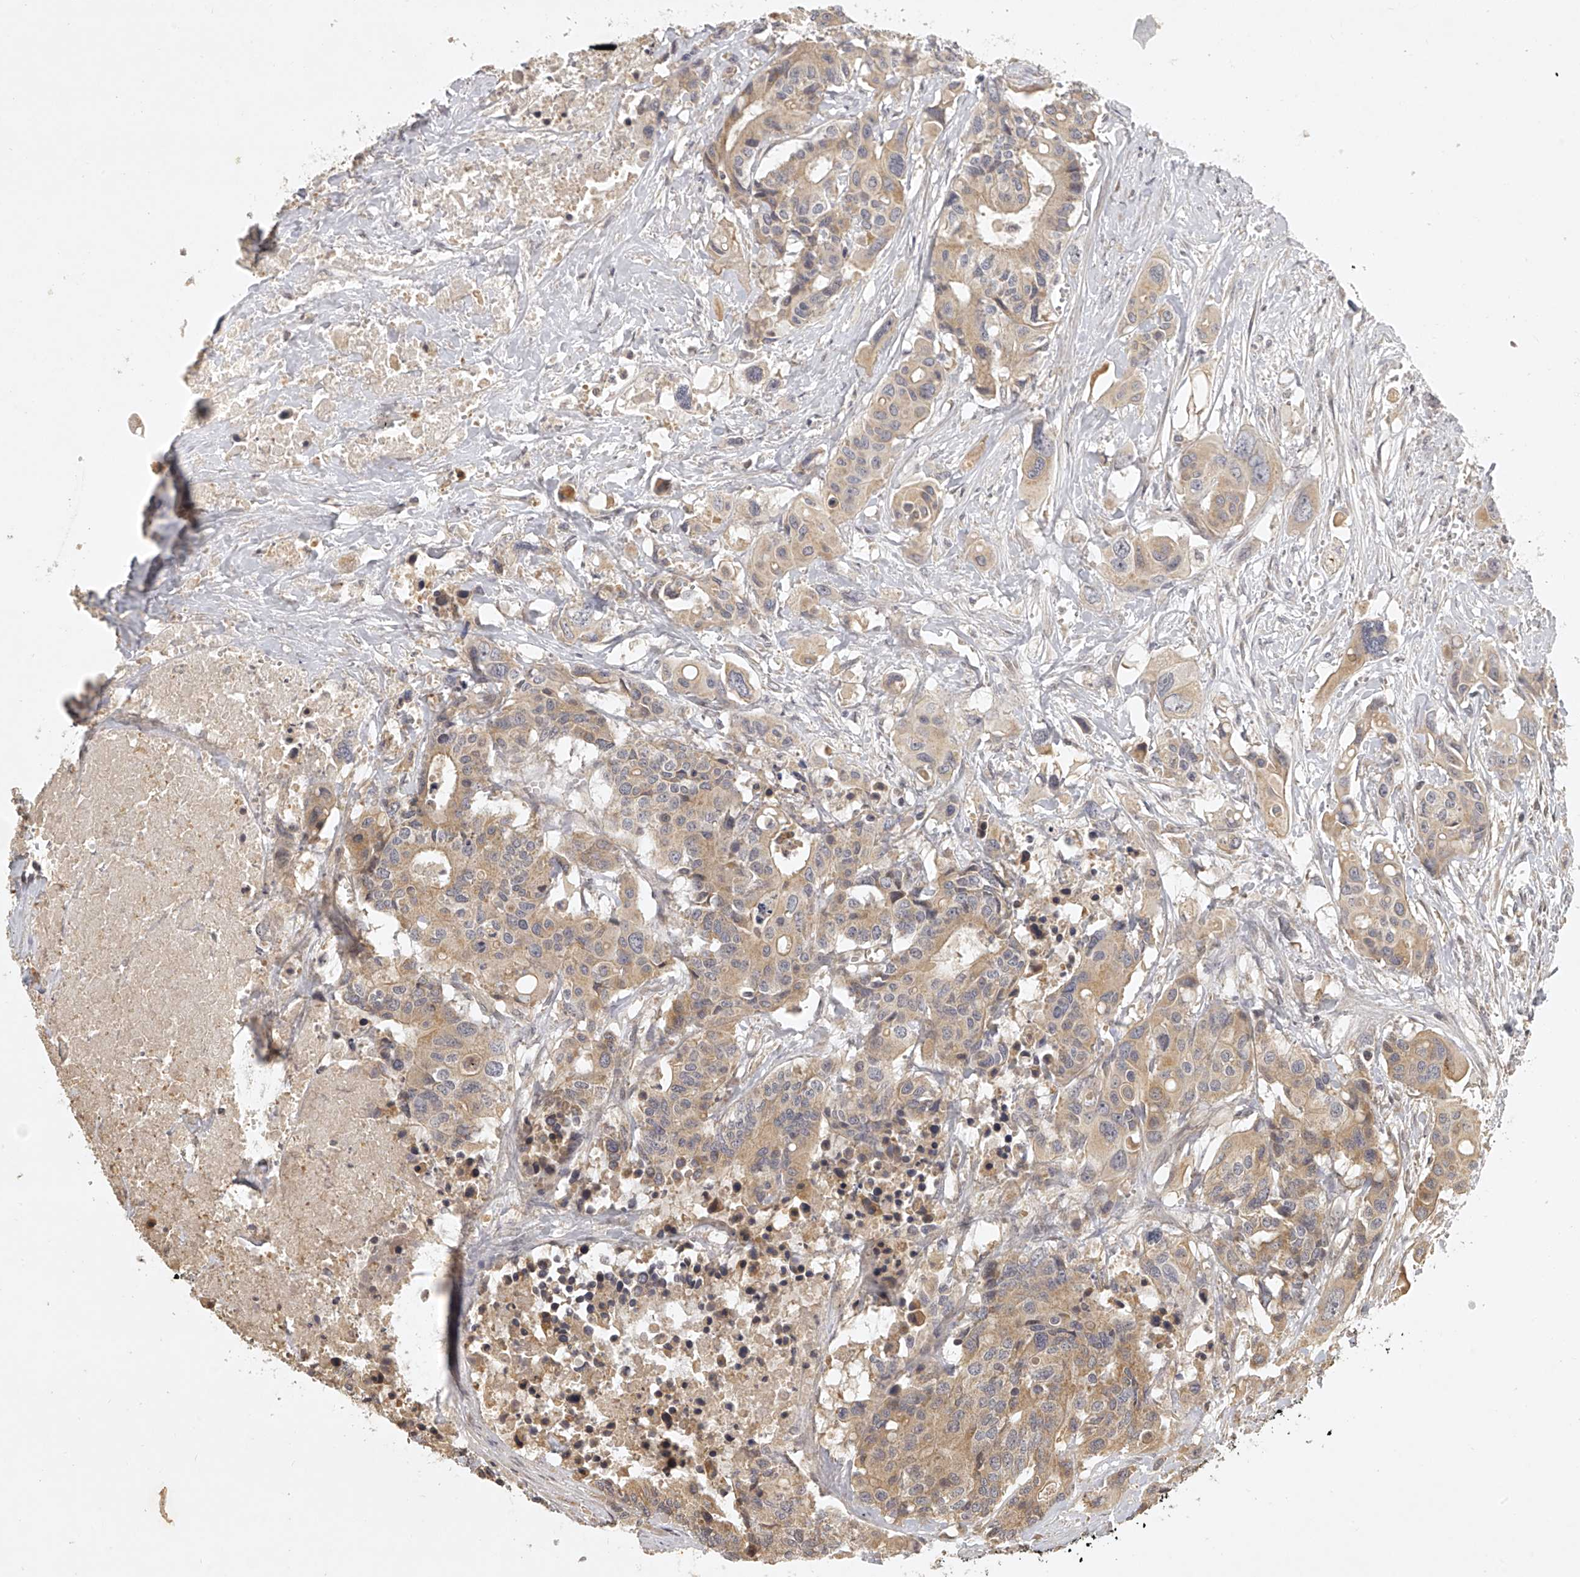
{"staining": {"intensity": "weak", "quantity": ">75%", "location": "cytoplasmic/membranous"}, "tissue": "colorectal cancer", "cell_type": "Tumor cells", "image_type": "cancer", "snomed": [{"axis": "morphology", "description": "Adenocarcinoma, NOS"}, {"axis": "topography", "description": "Colon"}], "caption": "Immunohistochemistry micrograph of neoplastic tissue: colorectal adenocarcinoma stained using IHC displays low levels of weak protein expression localized specifically in the cytoplasmic/membranous of tumor cells, appearing as a cytoplasmic/membranous brown color.", "gene": "NFS1", "patient": {"sex": "male", "age": 77}}